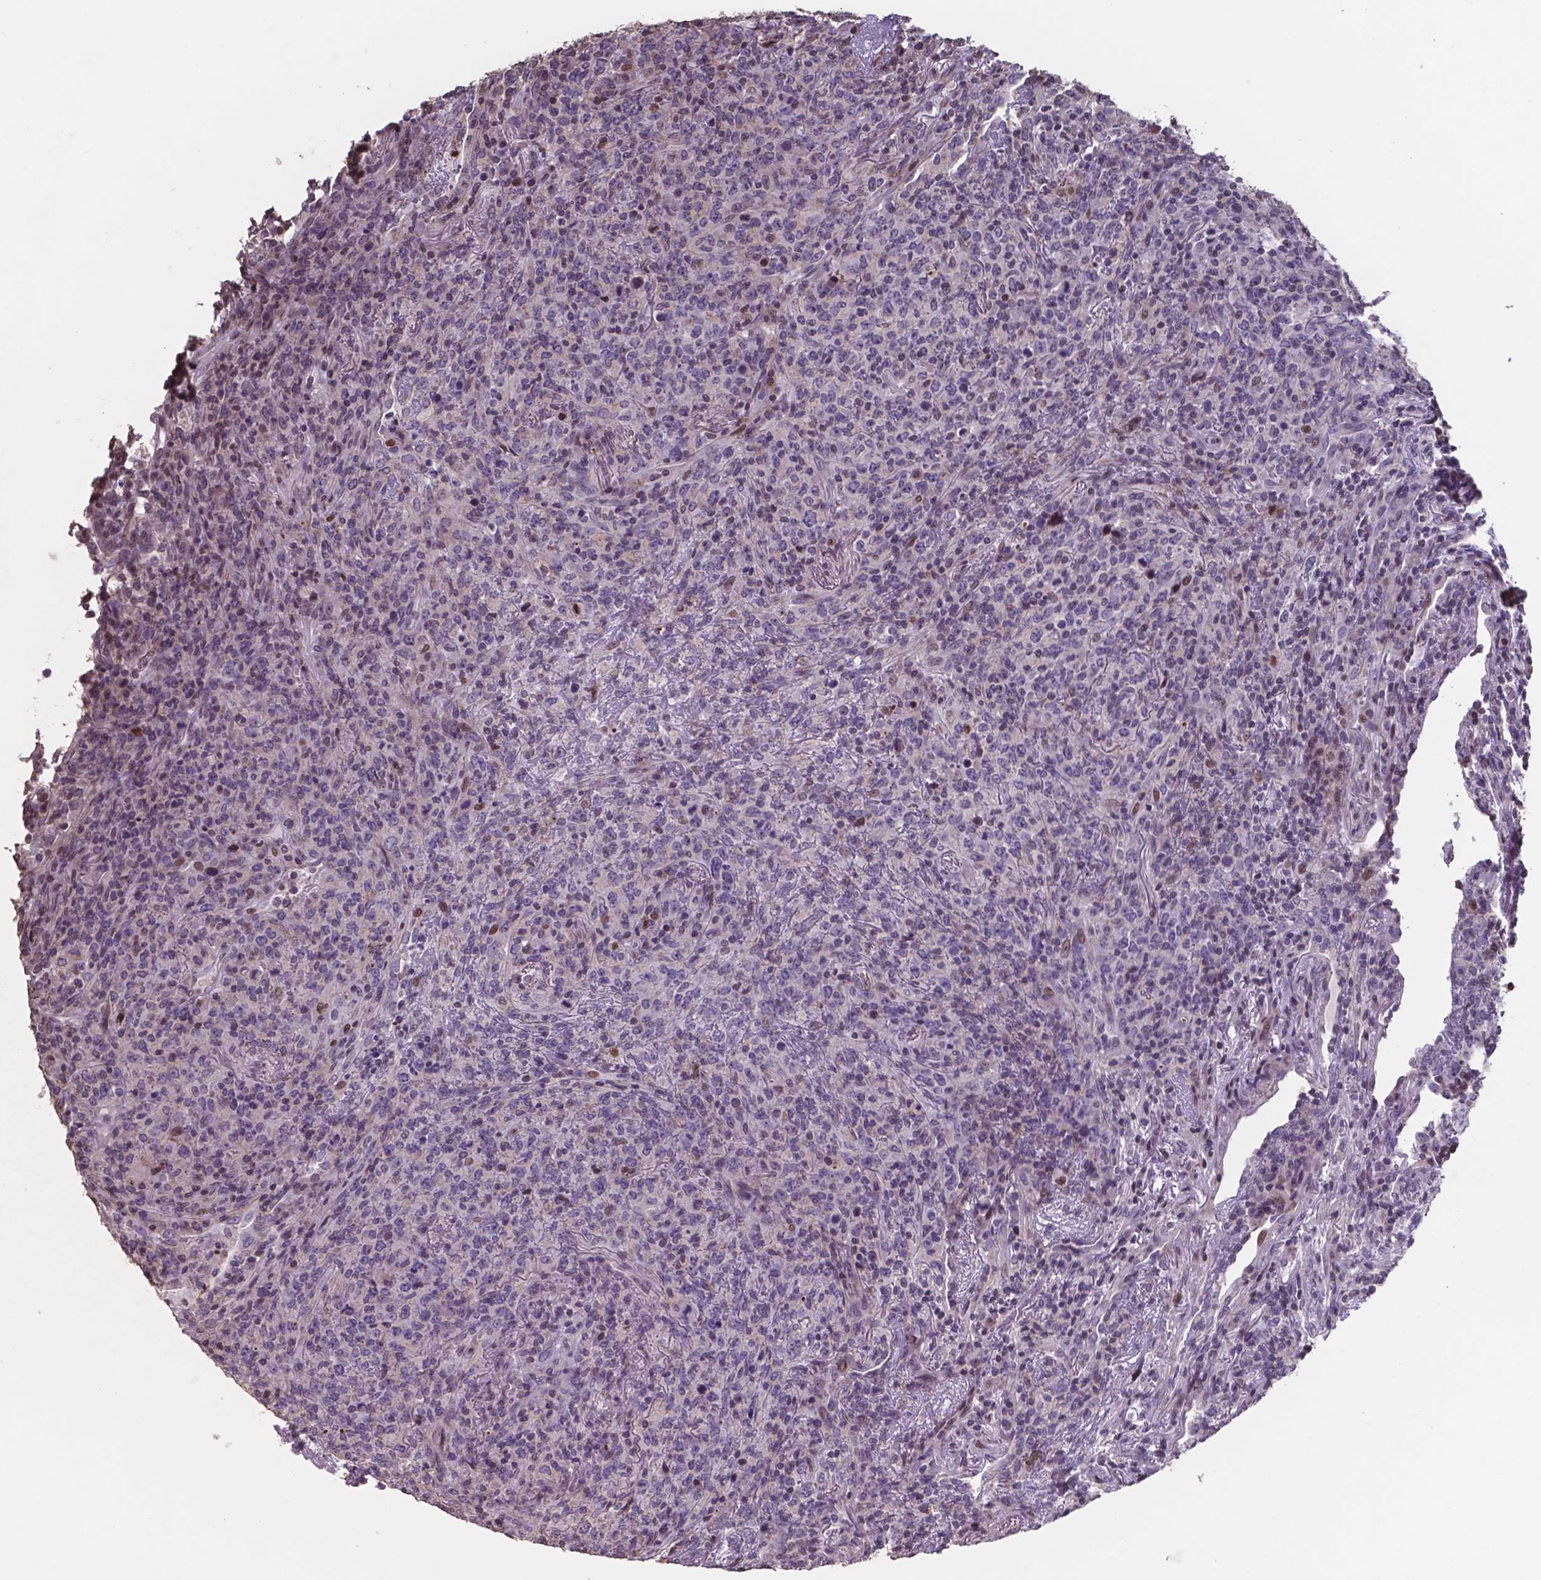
{"staining": {"intensity": "moderate", "quantity": "<25%", "location": "nuclear"}, "tissue": "lymphoma", "cell_type": "Tumor cells", "image_type": "cancer", "snomed": [{"axis": "morphology", "description": "Malignant lymphoma, non-Hodgkin's type, High grade"}, {"axis": "topography", "description": "Lung"}], "caption": "Protein staining of malignant lymphoma, non-Hodgkin's type (high-grade) tissue reveals moderate nuclear expression in approximately <25% of tumor cells. Ihc stains the protein of interest in brown and the nuclei are stained blue.", "gene": "MLC1", "patient": {"sex": "male", "age": 79}}